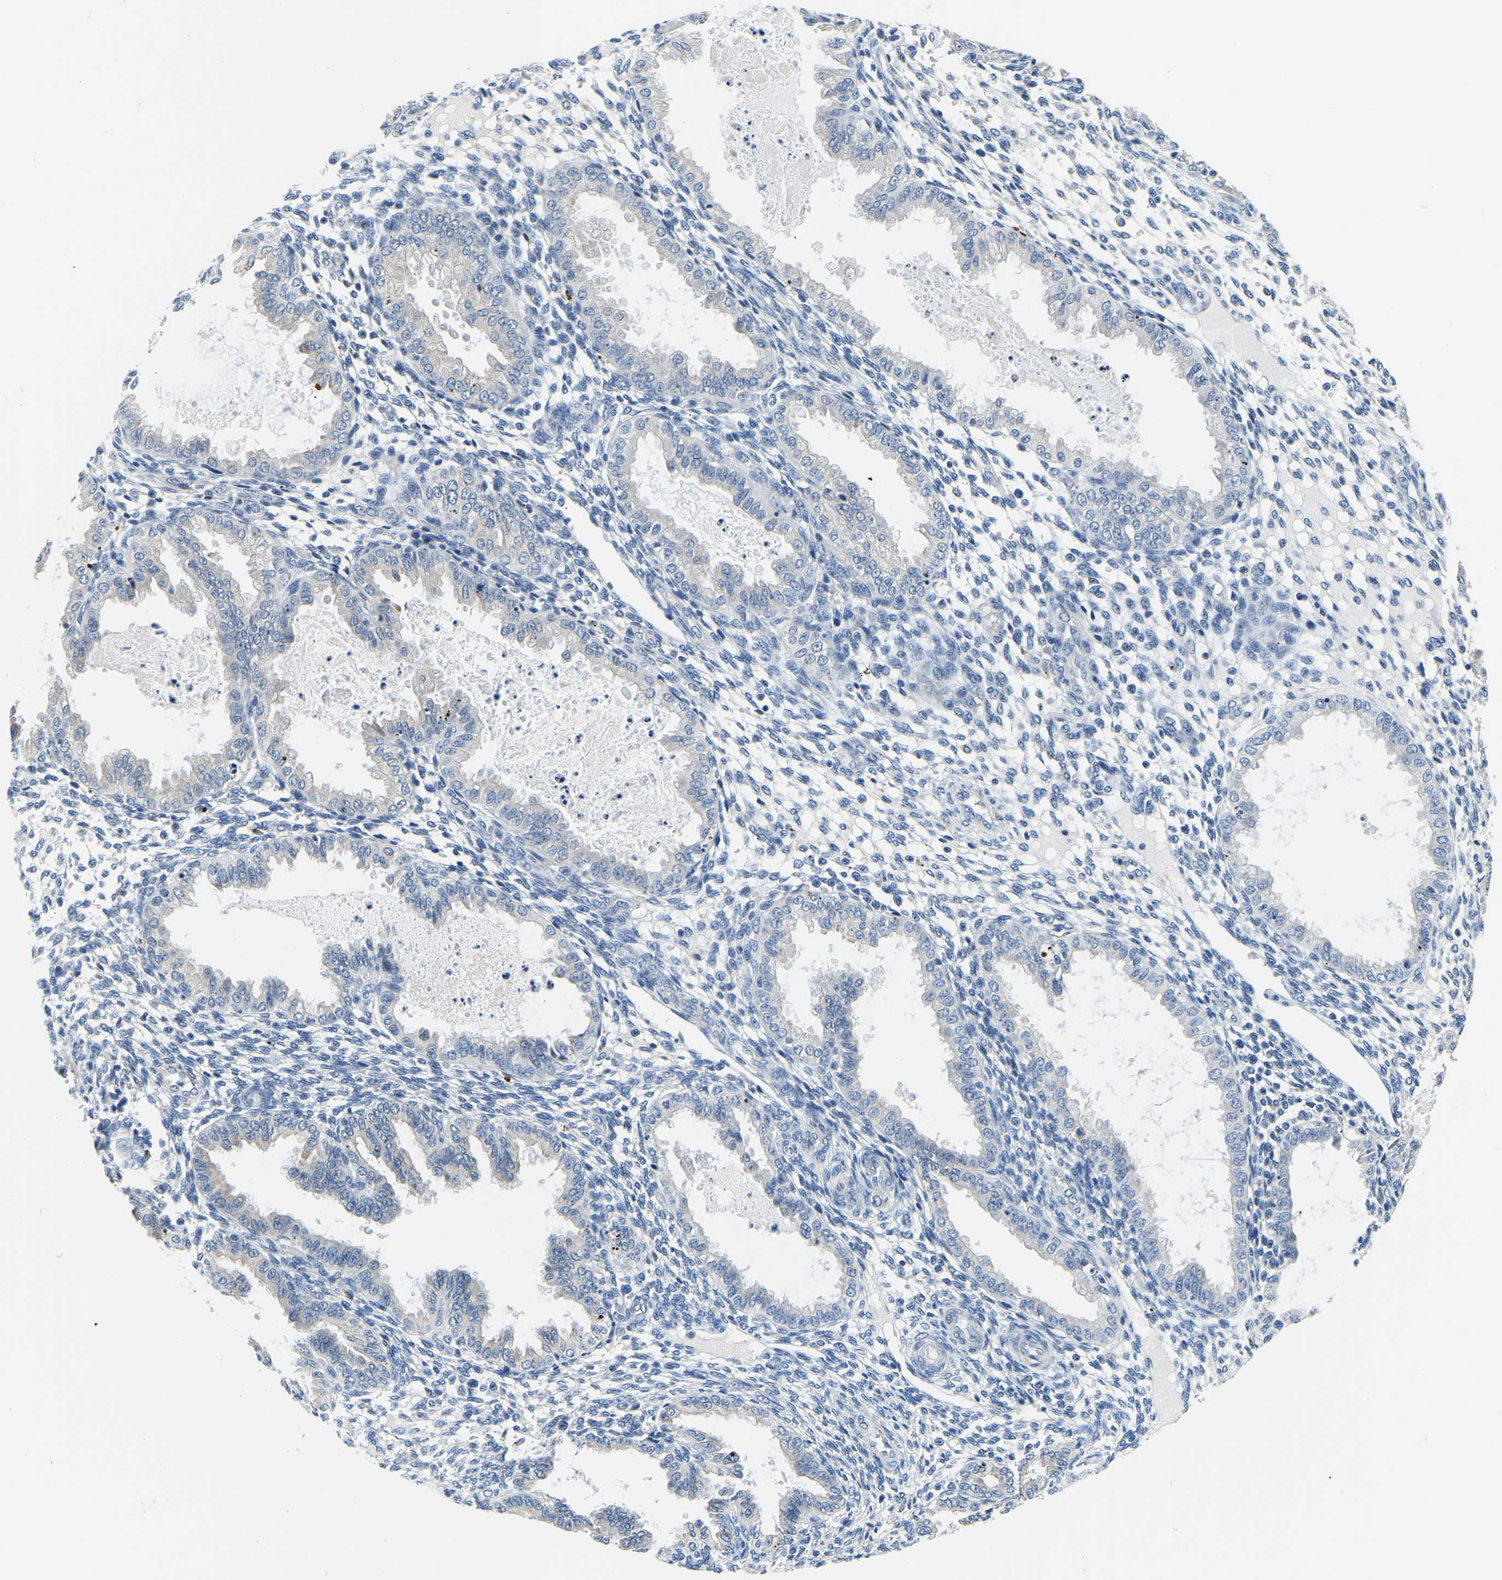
{"staining": {"intensity": "negative", "quantity": "none", "location": "none"}, "tissue": "endometrium", "cell_type": "Cells in endometrial stroma", "image_type": "normal", "snomed": [{"axis": "morphology", "description": "Normal tissue, NOS"}, {"axis": "topography", "description": "Endometrium"}], "caption": "Immunohistochemistry (IHC) micrograph of benign endometrium: endometrium stained with DAB (3,3'-diaminobenzidine) exhibits no significant protein expression in cells in endometrial stroma. (DAB (3,3'-diaminobenzidine) immunohistochemistry (IHC), high magnification).", "gene": "LIAS", "patient": {"sex": "female", "age": 33}}